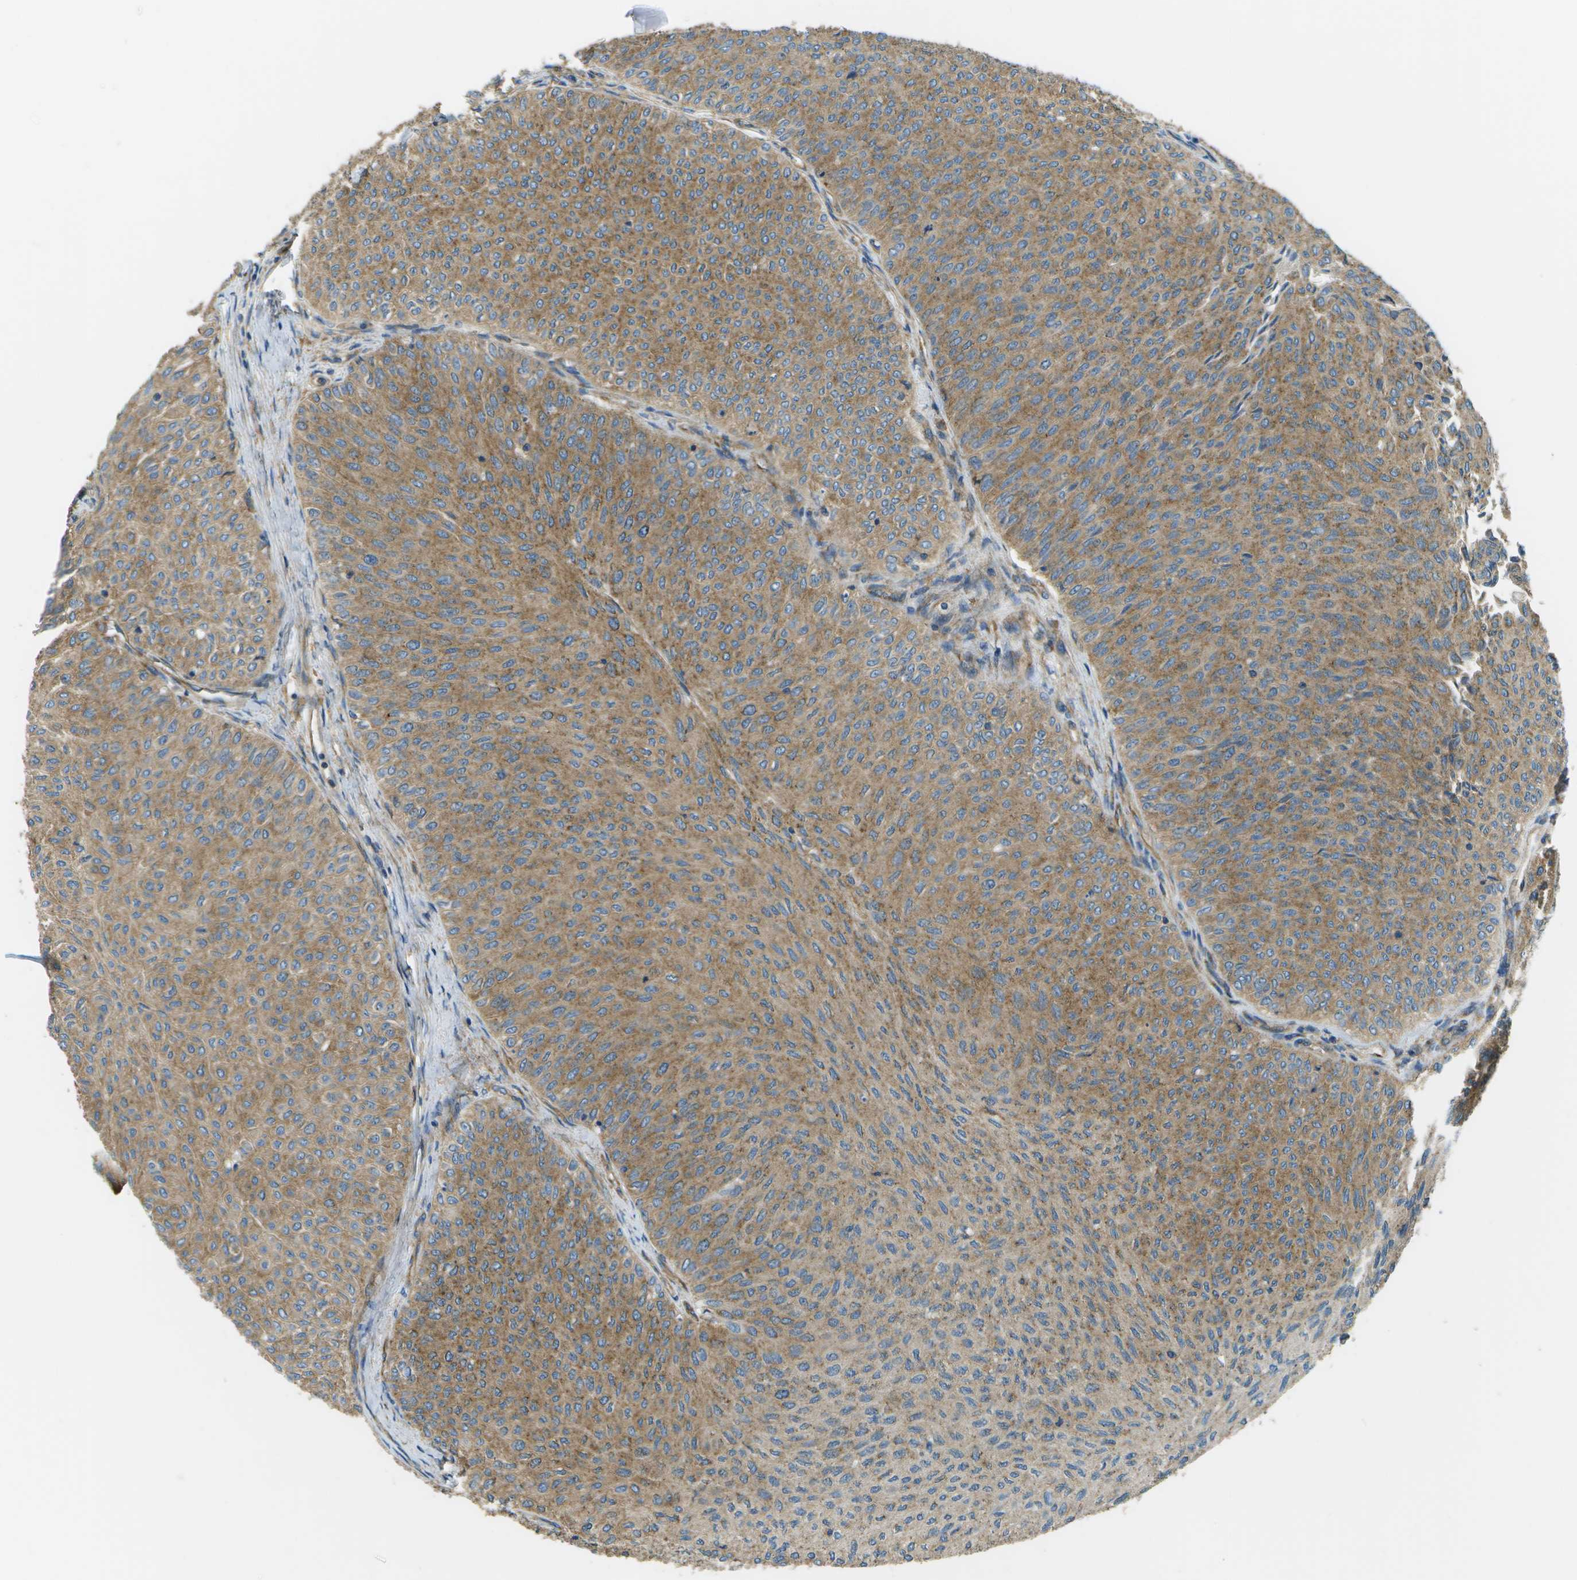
{"staining": {"intensity": "moderate", "quantity": ">75%", "location": "cytoplasmic/membranous"}, "tissue": "urothelial cancer", "cell_type": "Tumor cells", "image_type": "cancer", "snomed": [{"axis": "morphology", "description": "Urothelial carcinoma, Low grade"}, {"axis": "topography", "description": "Urinary bladder"}], "caption": "Immunohistochemistry (DAB (3,3'-diaminobenzidine)) staining of urothelial cancer displays moderate cytoplasmic/membranous protein positivity in approximately >75% of tumor cells. The staining was performed using DAB, with brown indicating positive protein expression. Nuclei are stained blue with hematoxylin.", "gene": "CLTC", "patient": {"sex": "male", "age": 78}}